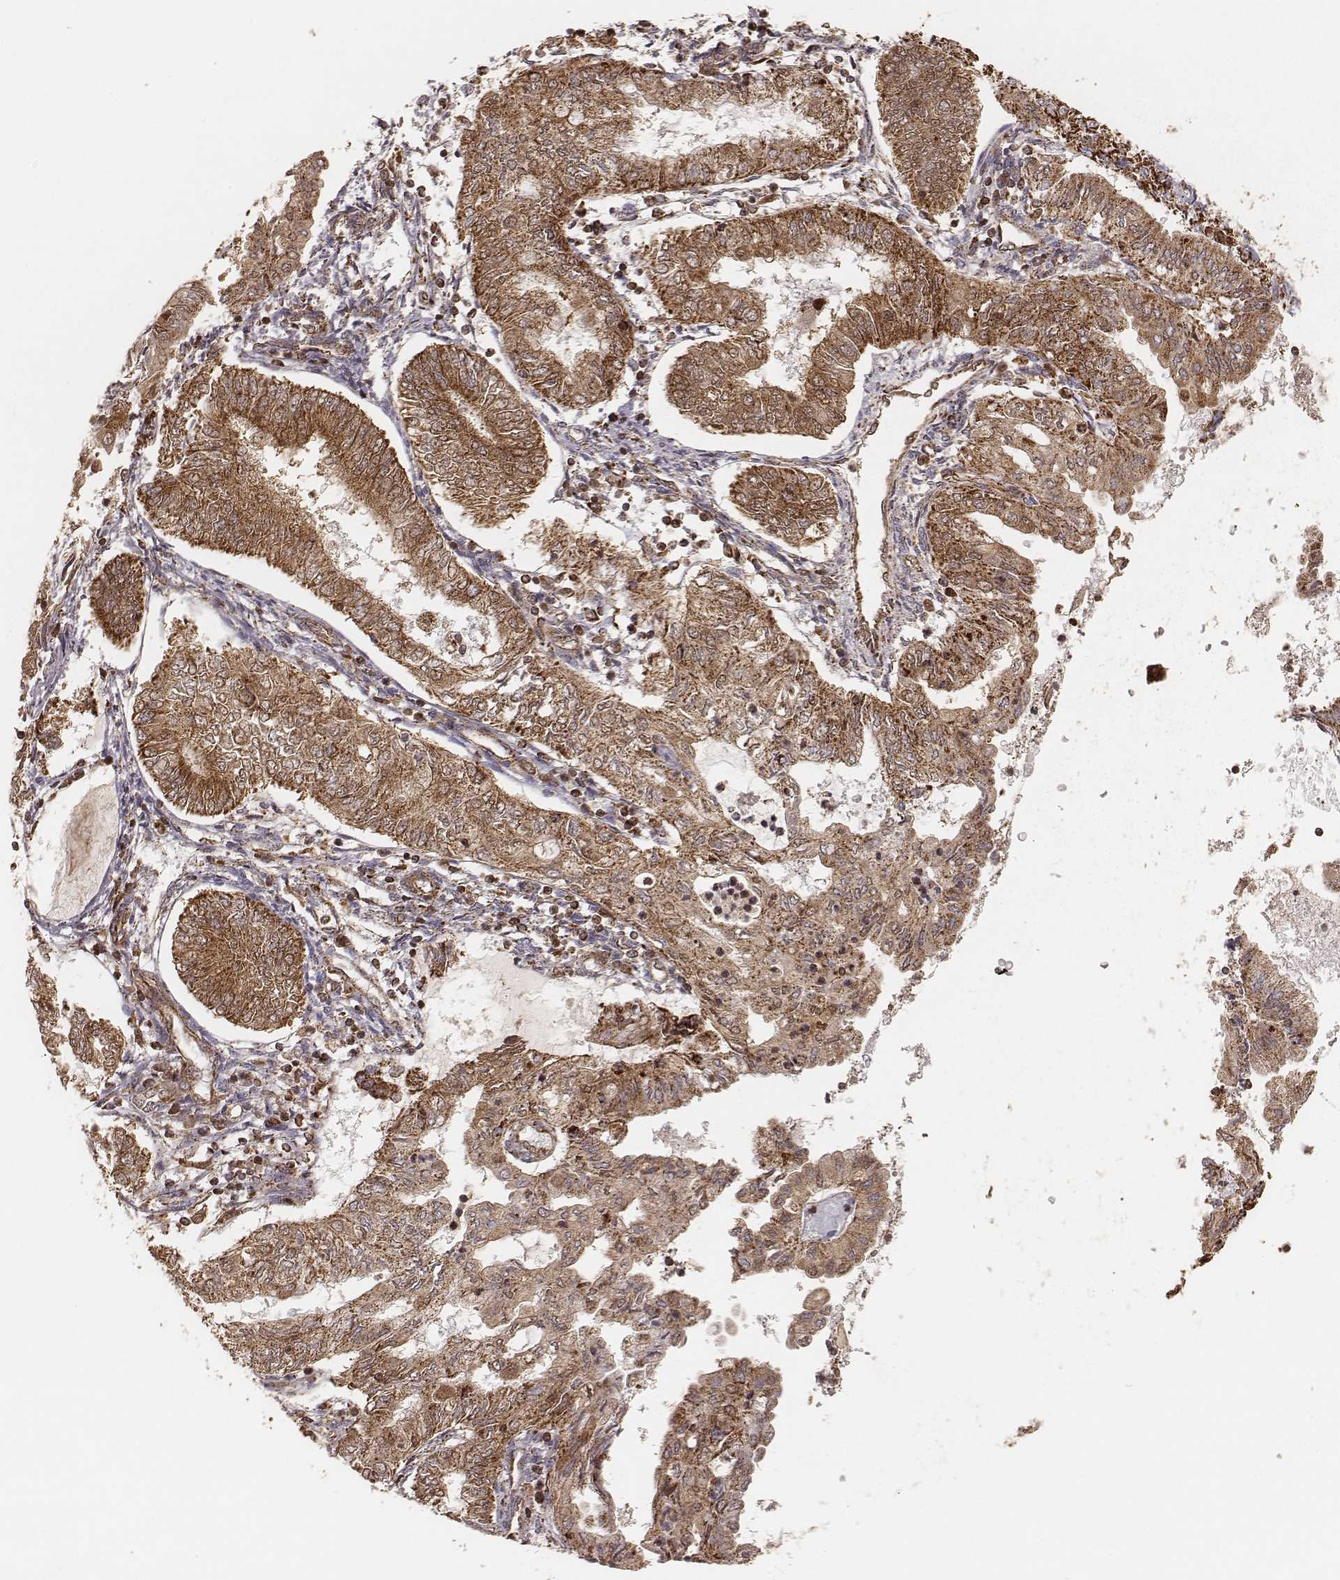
{"staining": {"intensity": "moderate", "quantity": ">75%", "location": "cytoplasmic/membranous"}, "tissue": "endometrial cancer", "cell_type": "Tumor cells", "image_type": "cancer", "snomed": [{"axis": "morphology", "description": "Adenocarcinoma, NOS"}, {"axis": "topography", "description": "Endometrium"}], "caption": "Human adenocarcinoma (endometrial) stained for a protein (brown) reveals moderate cytoplasmic/membranous positive staining in about >75% of tumor cells.", "gene": "CS", "patient": {"sex": "female", "age": 68}}